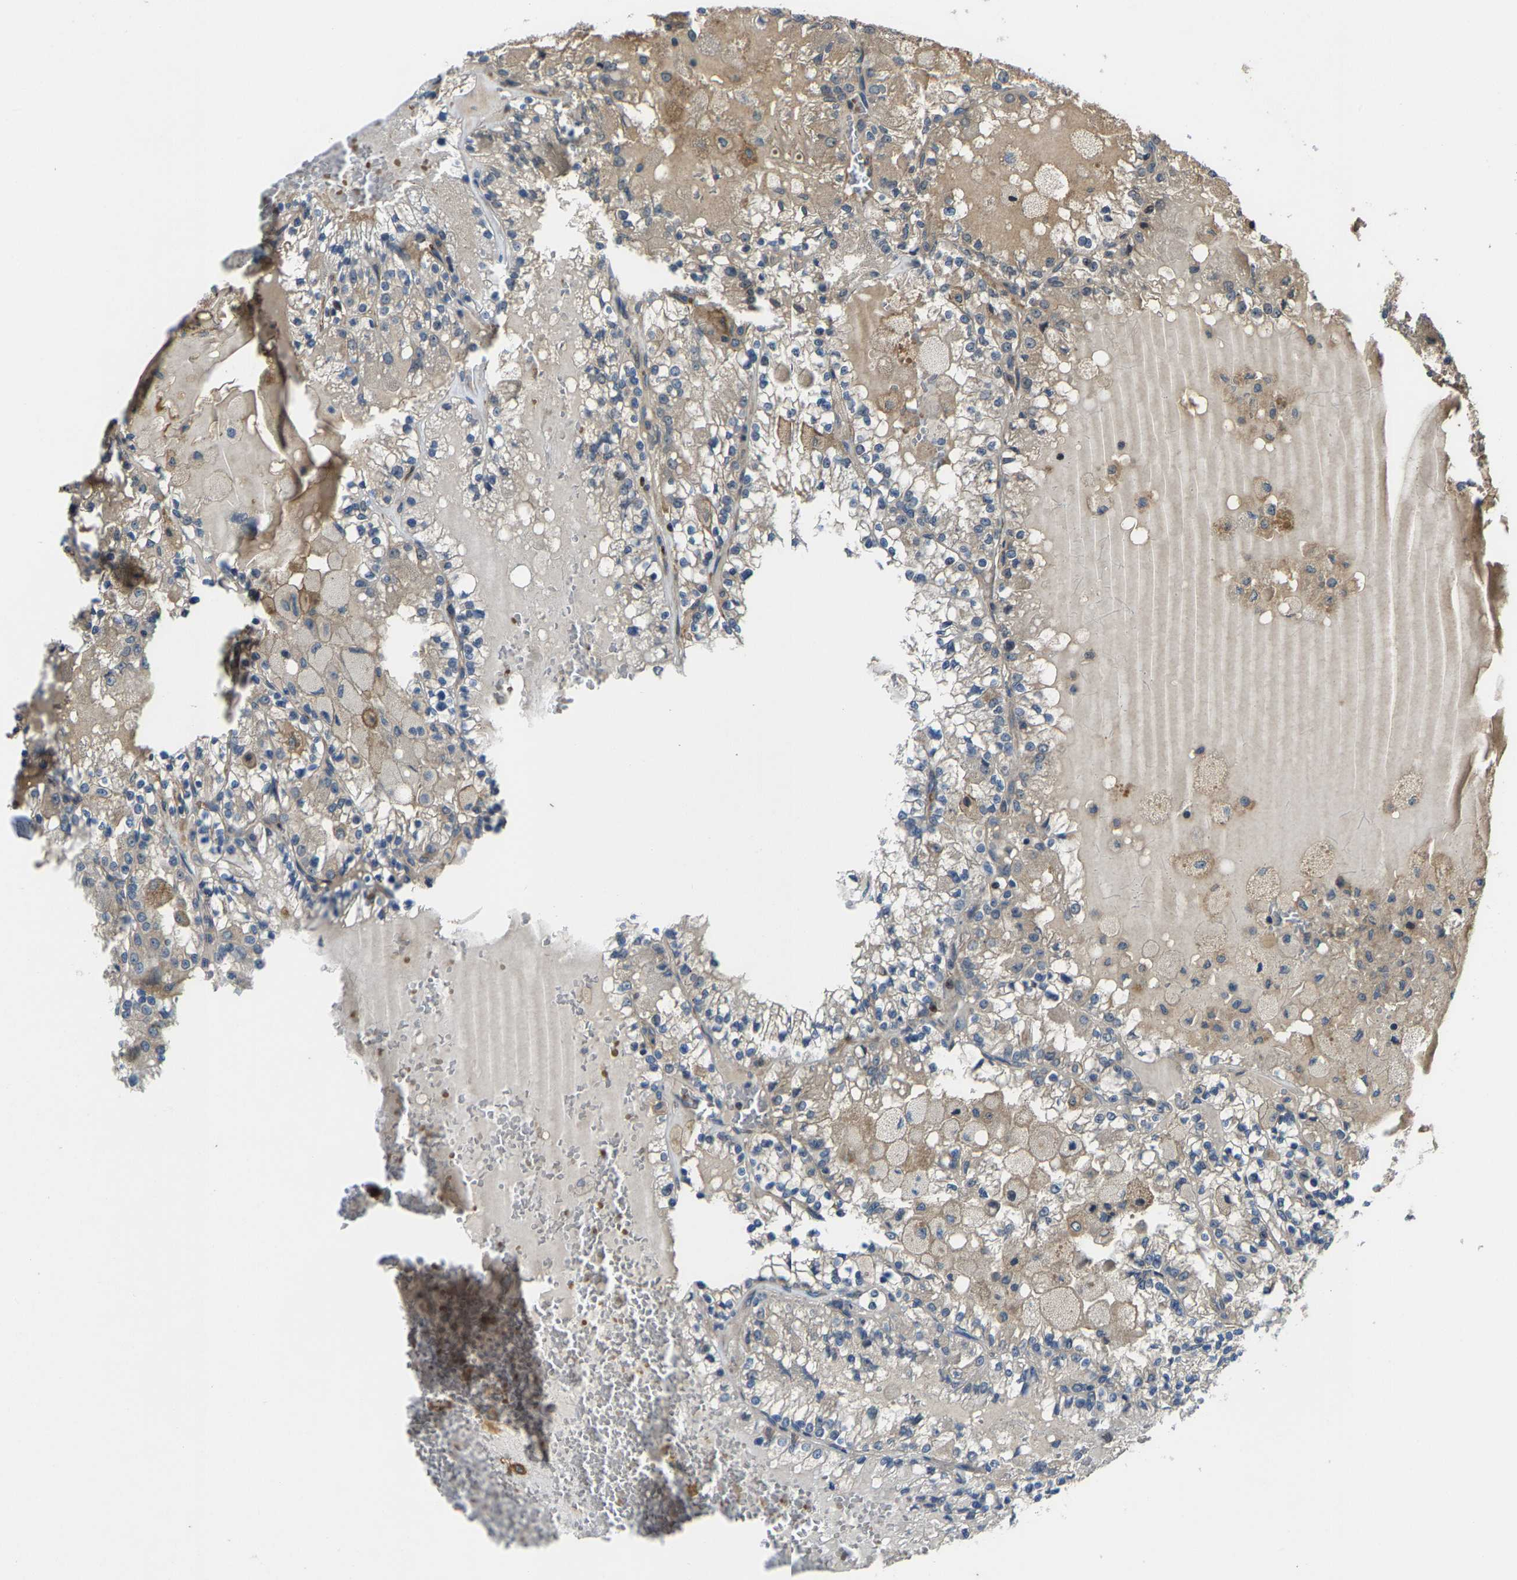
{"staining": {"intensity": "weak", "quantity": "<25%", "location": "cytoplasmic/membranous"}, "tissue": "renal cancer", "cell_type": "Tumor cells", "image_type": "cancer", "snomed": [{"axis": "morphology", "description": "Adenocarcinoma, NOS"}, {"axis": "topography", "description": "Kidney"}], "caption": "This histopathology image is of renal cancer stained with IHC to label a protein in brown with the nuclei are counter-stained blue. There is no expression in tumor cells.", "gene": "AGBL3", "patient": {"sex": "female", "age": 56}}